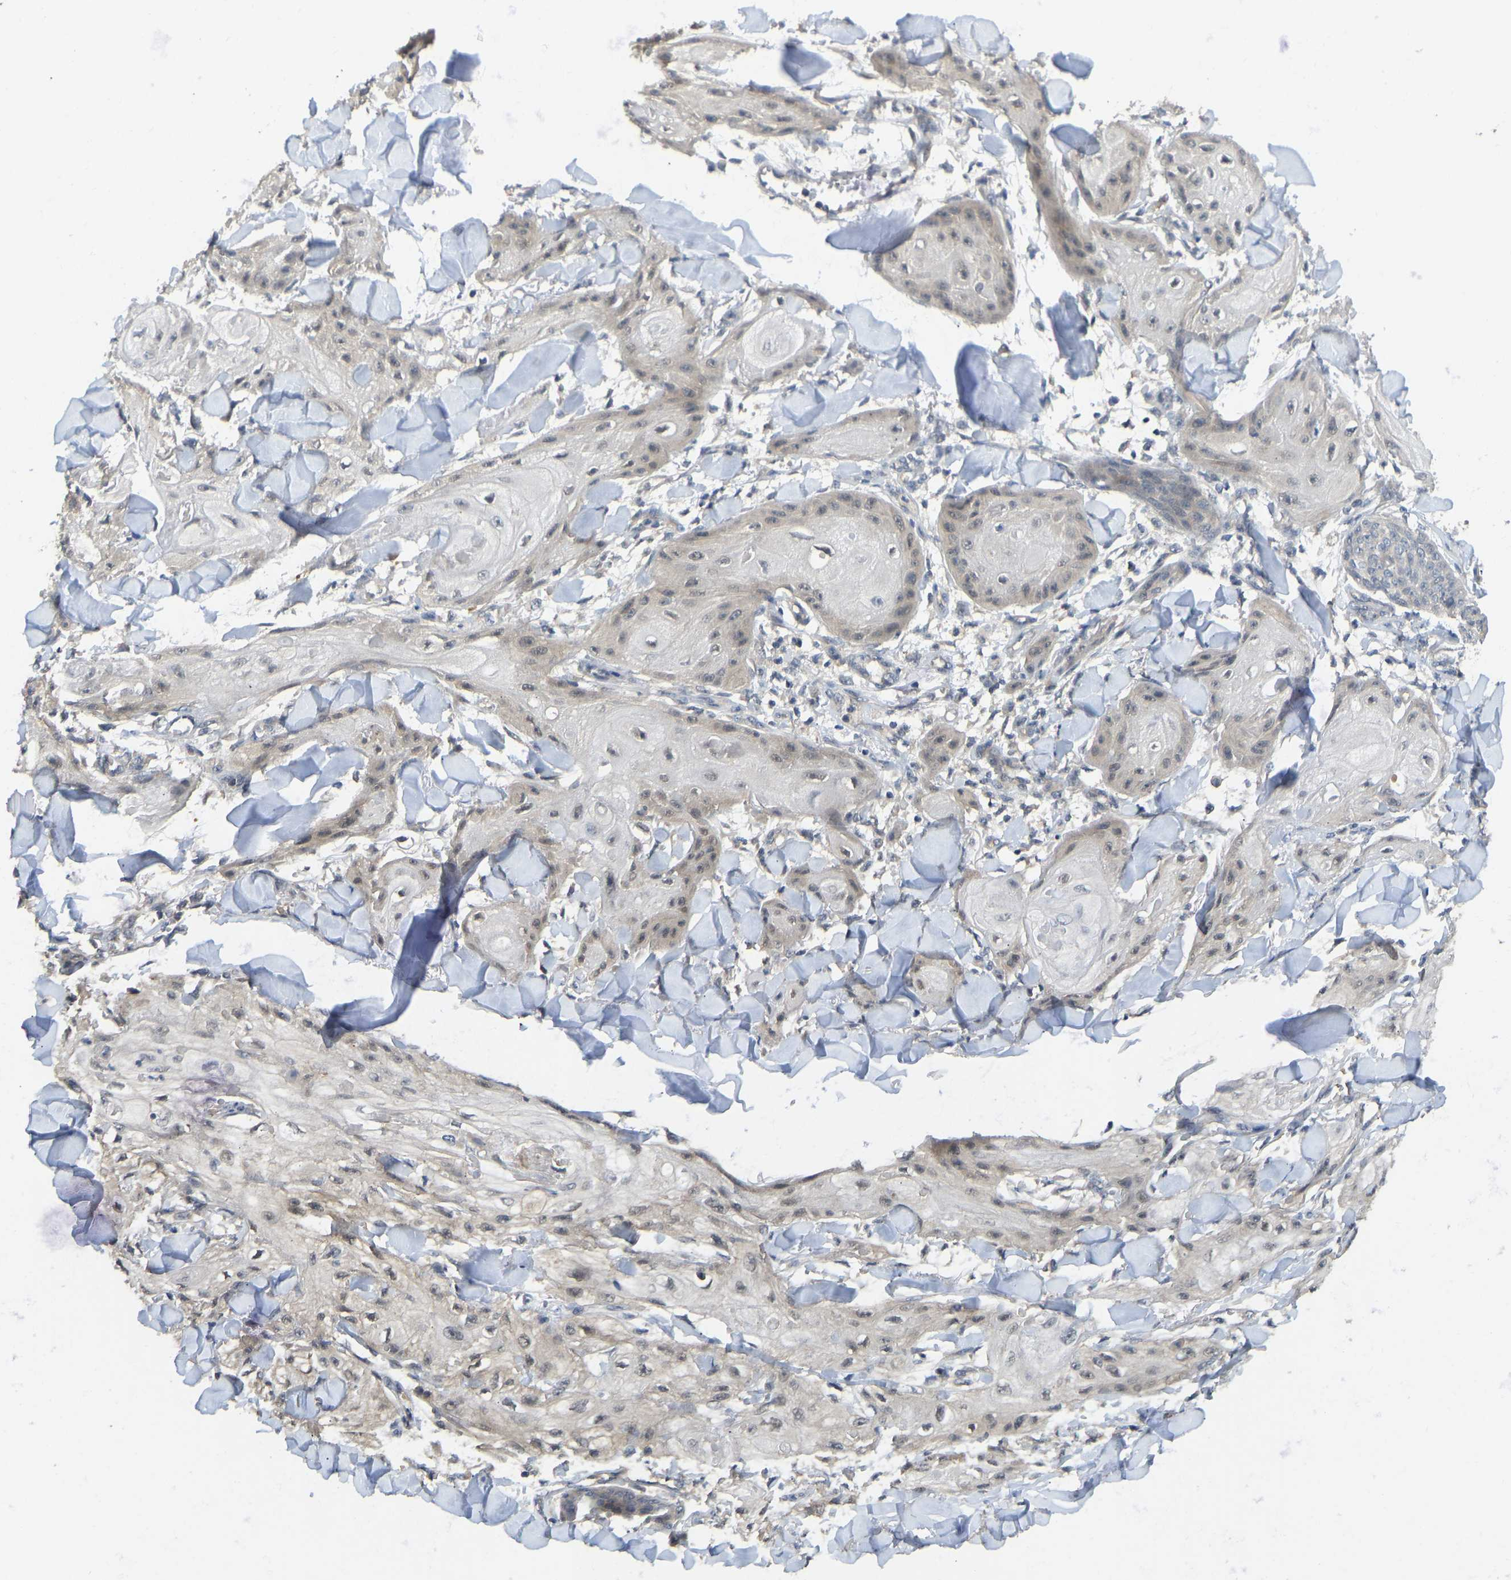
{"staining": {"intensity": "moderate", "quantity": "<25%", "location": "cytoplasmic/membranous"}, "tissue": "skin cancer", "cell_type": "Tumor cells", "image_type": "cancer", "snomed": [{"axis": "morphology", "description": "Squamous cell carcinoma, NOS"}, {"axis": "topography", "description": "Skin"}], "caption": "IHC histopathology image of human skin cancer stained for a protein (brown), which reveals low levels of moderate cytoplasmic/membranous expression in about <25% of tumor cells.", "gene": "NDRG3", "patient": {"sex": "male", "age": 74}}